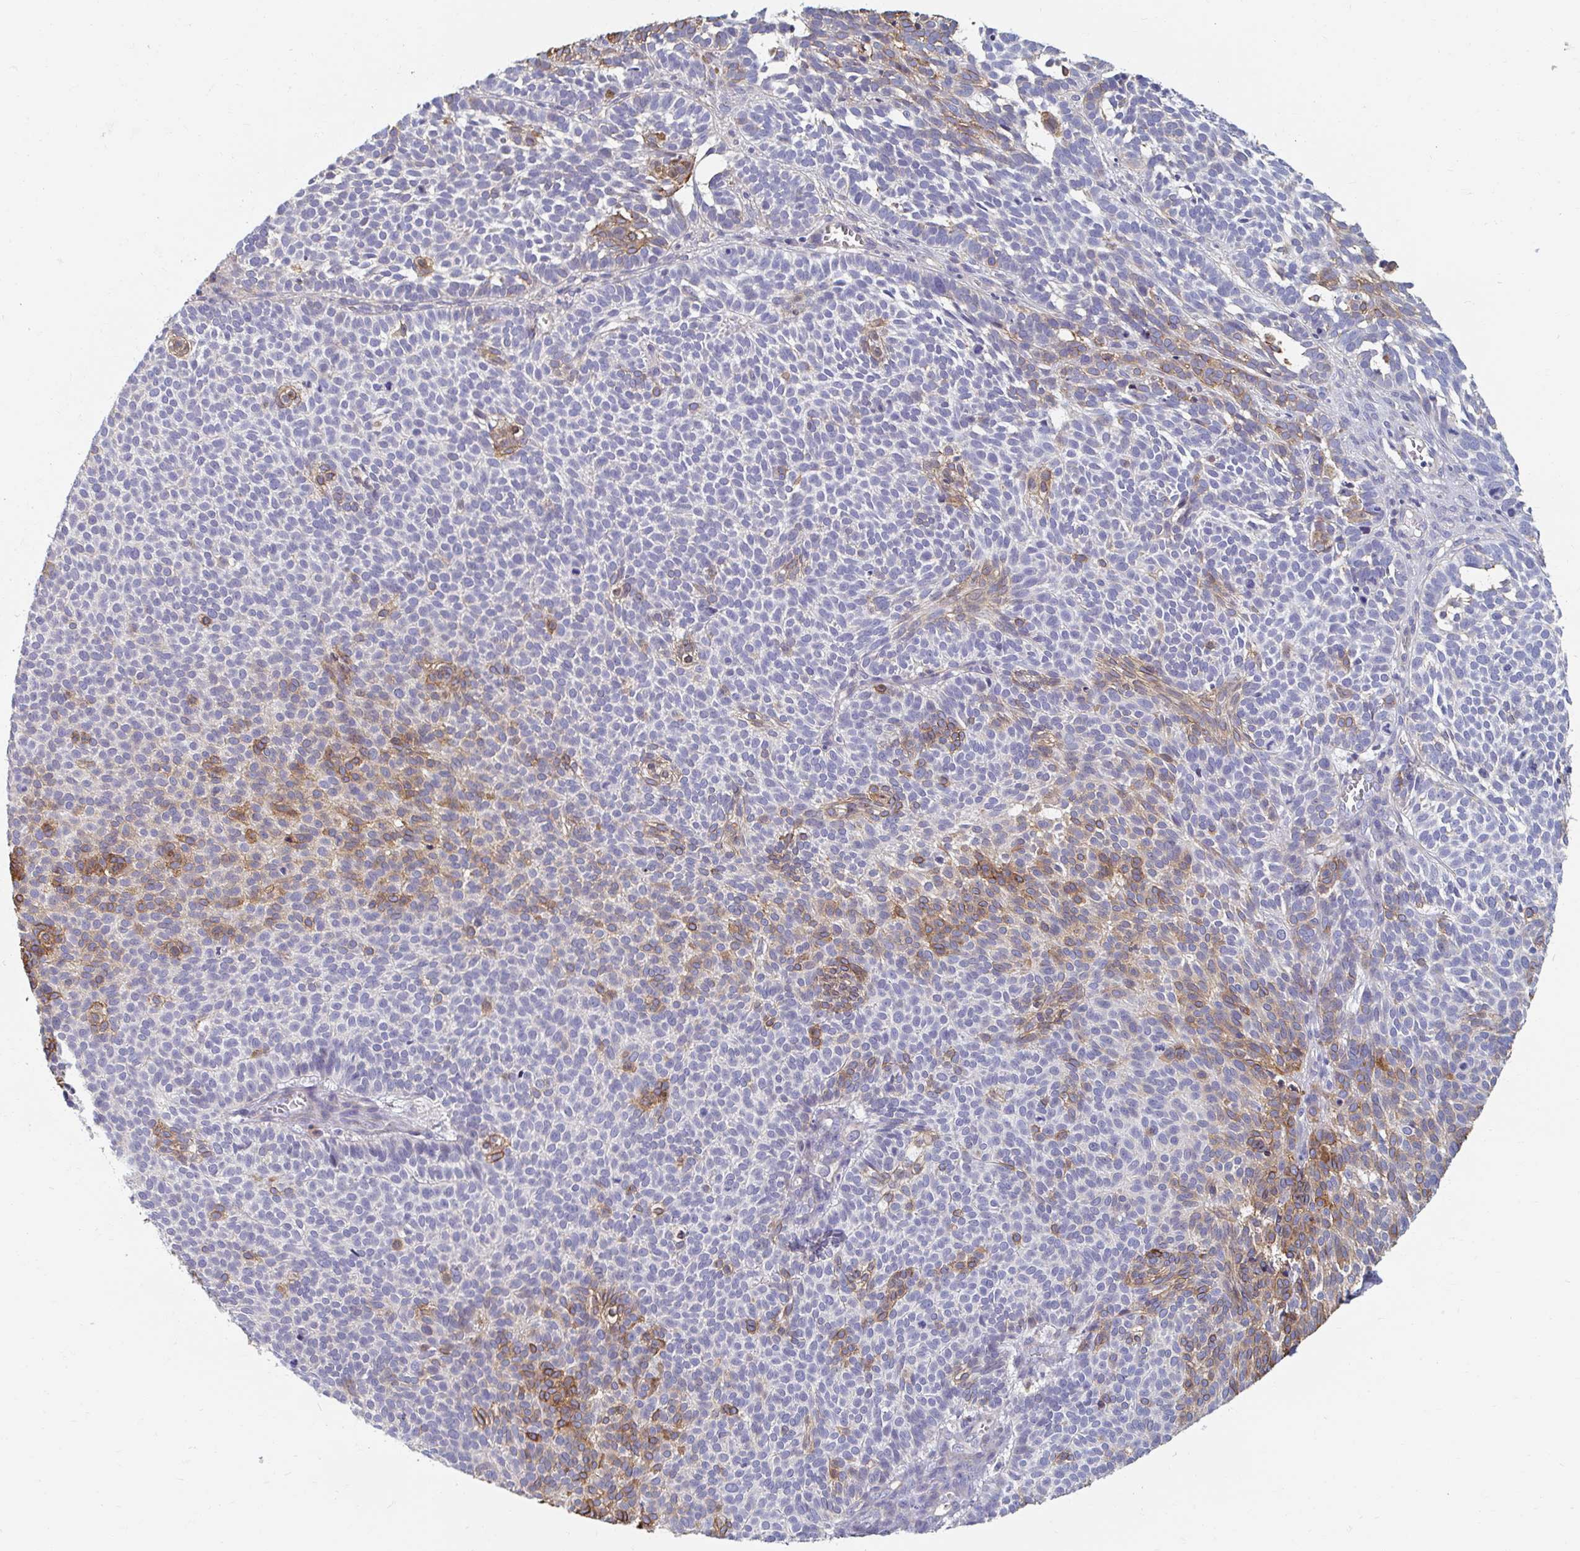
{"staining": {"intensity": "moderate", "quantity": "<25%", "location": "cytoplasmic/membranous"}, "tissue": "skin cancer", "cell_type": "Tumor cells", "image_type": "cancer", "snomed": [{"axis": "morphology", "description": "Basal cell carcinoma"}, {"axis": "topography", "description": "Skin"}], "caption": "Skin basal cell carcinoma tissue demonstrates moderate cytoplasmic/membranous positivity in approximately <25% of tumor cells, visualized by immunohistochemistry. (DAB IHC with brightfield microscopy, high magnification).", "gene": "MYLK2", "patient": {"sex": "male", "age": 63}}